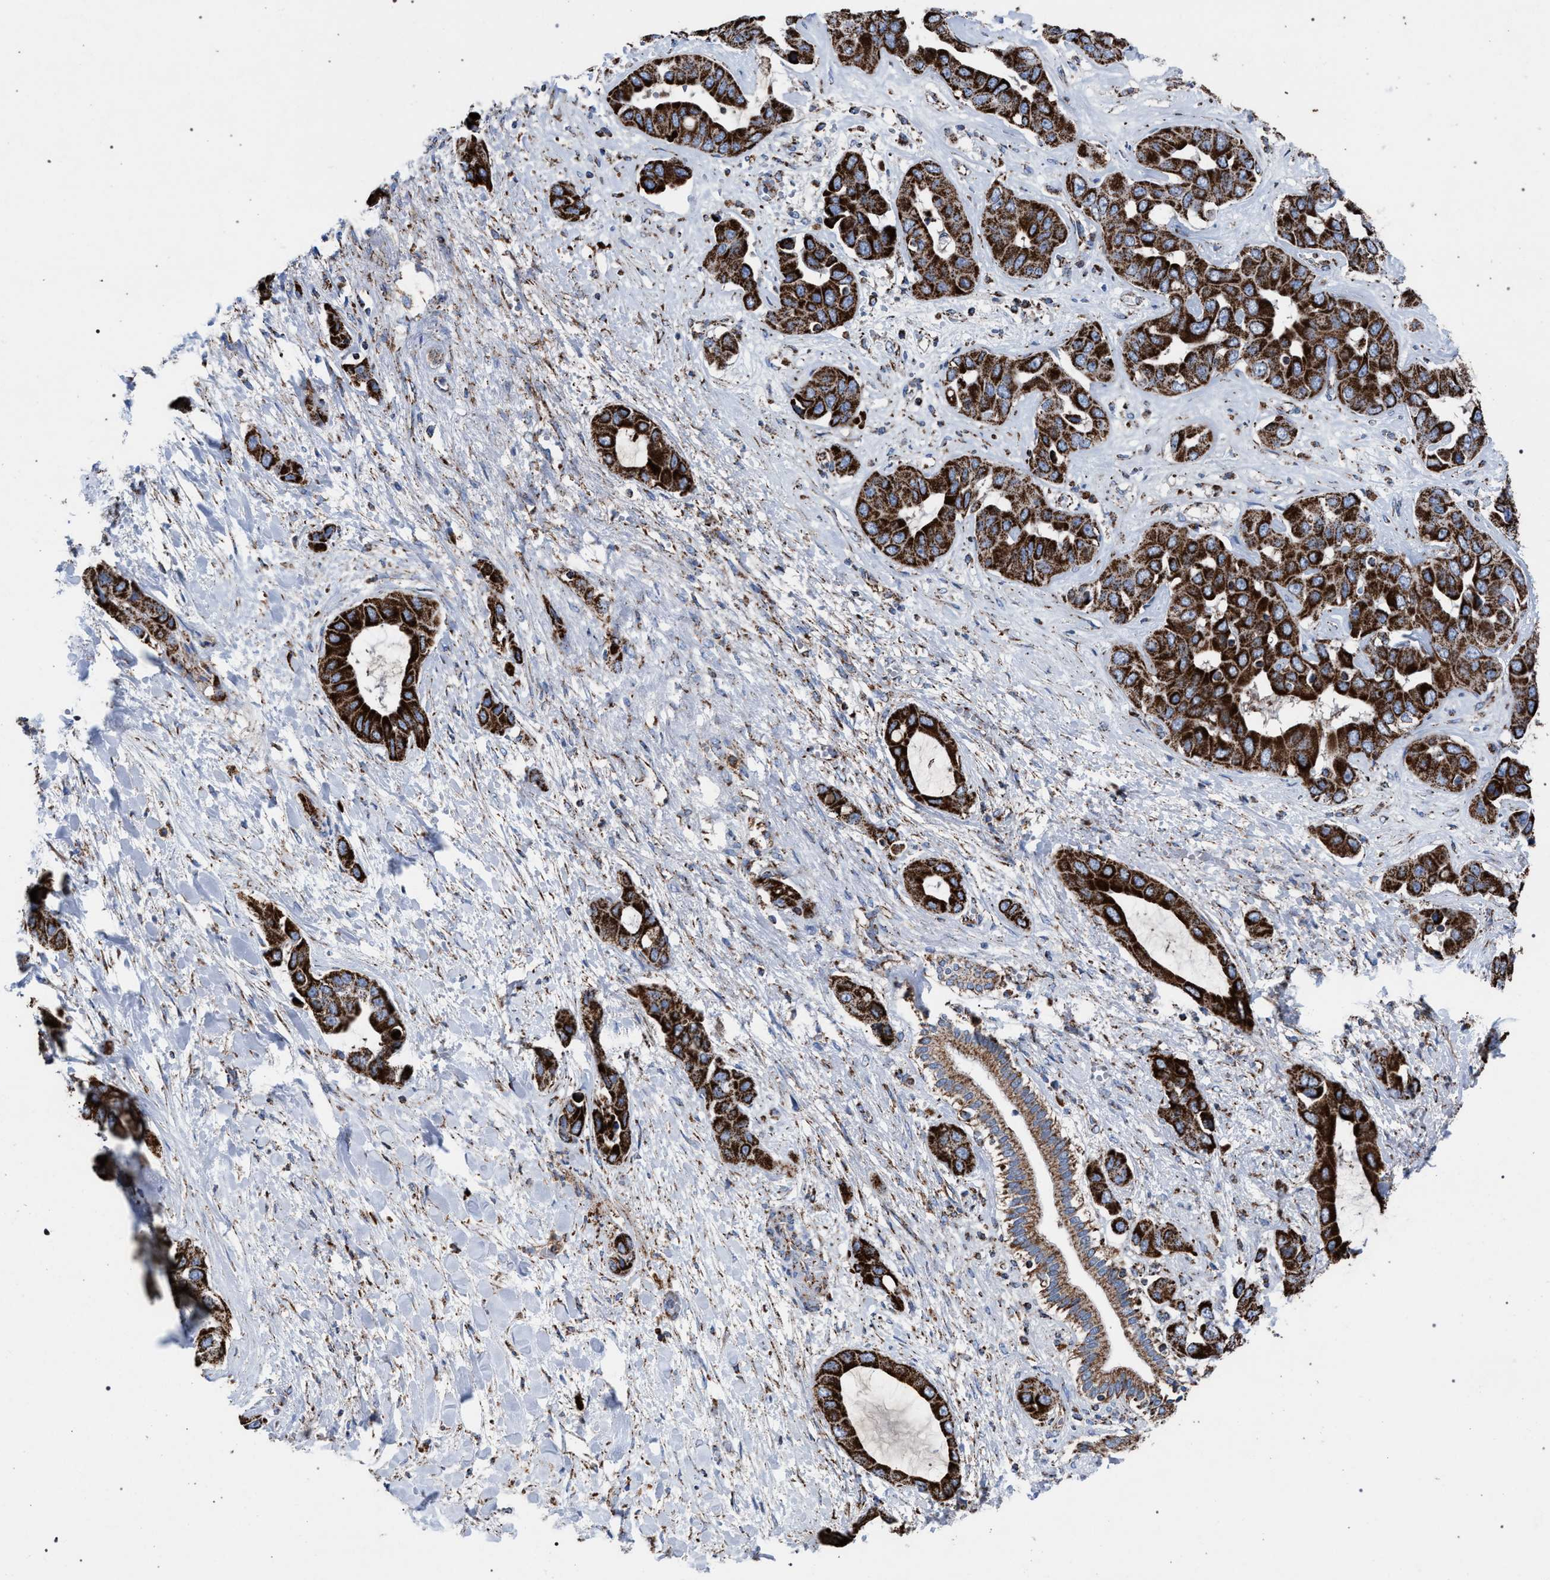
{"staining": {"intensity": "strong", "quantity": ">75%", "location": "cytoplasmic/membranous"}, "tissue": "liver cancer", "cell_type": "Tumor cells", "image_type": "cancer", "snomed": [{"axis": "morphology", "description": "Cholangiocarcinoma"}, {"axis": "topography", "description": "Liver"}], "caption": "An image of human liver cancer (cholangiocarcinoma) stained for a protein displays strong cytoplasmic/membranous brown staining in tumor cells.", "gene": "VPS13A", "patient": {"sex": "female", "age": 52}}